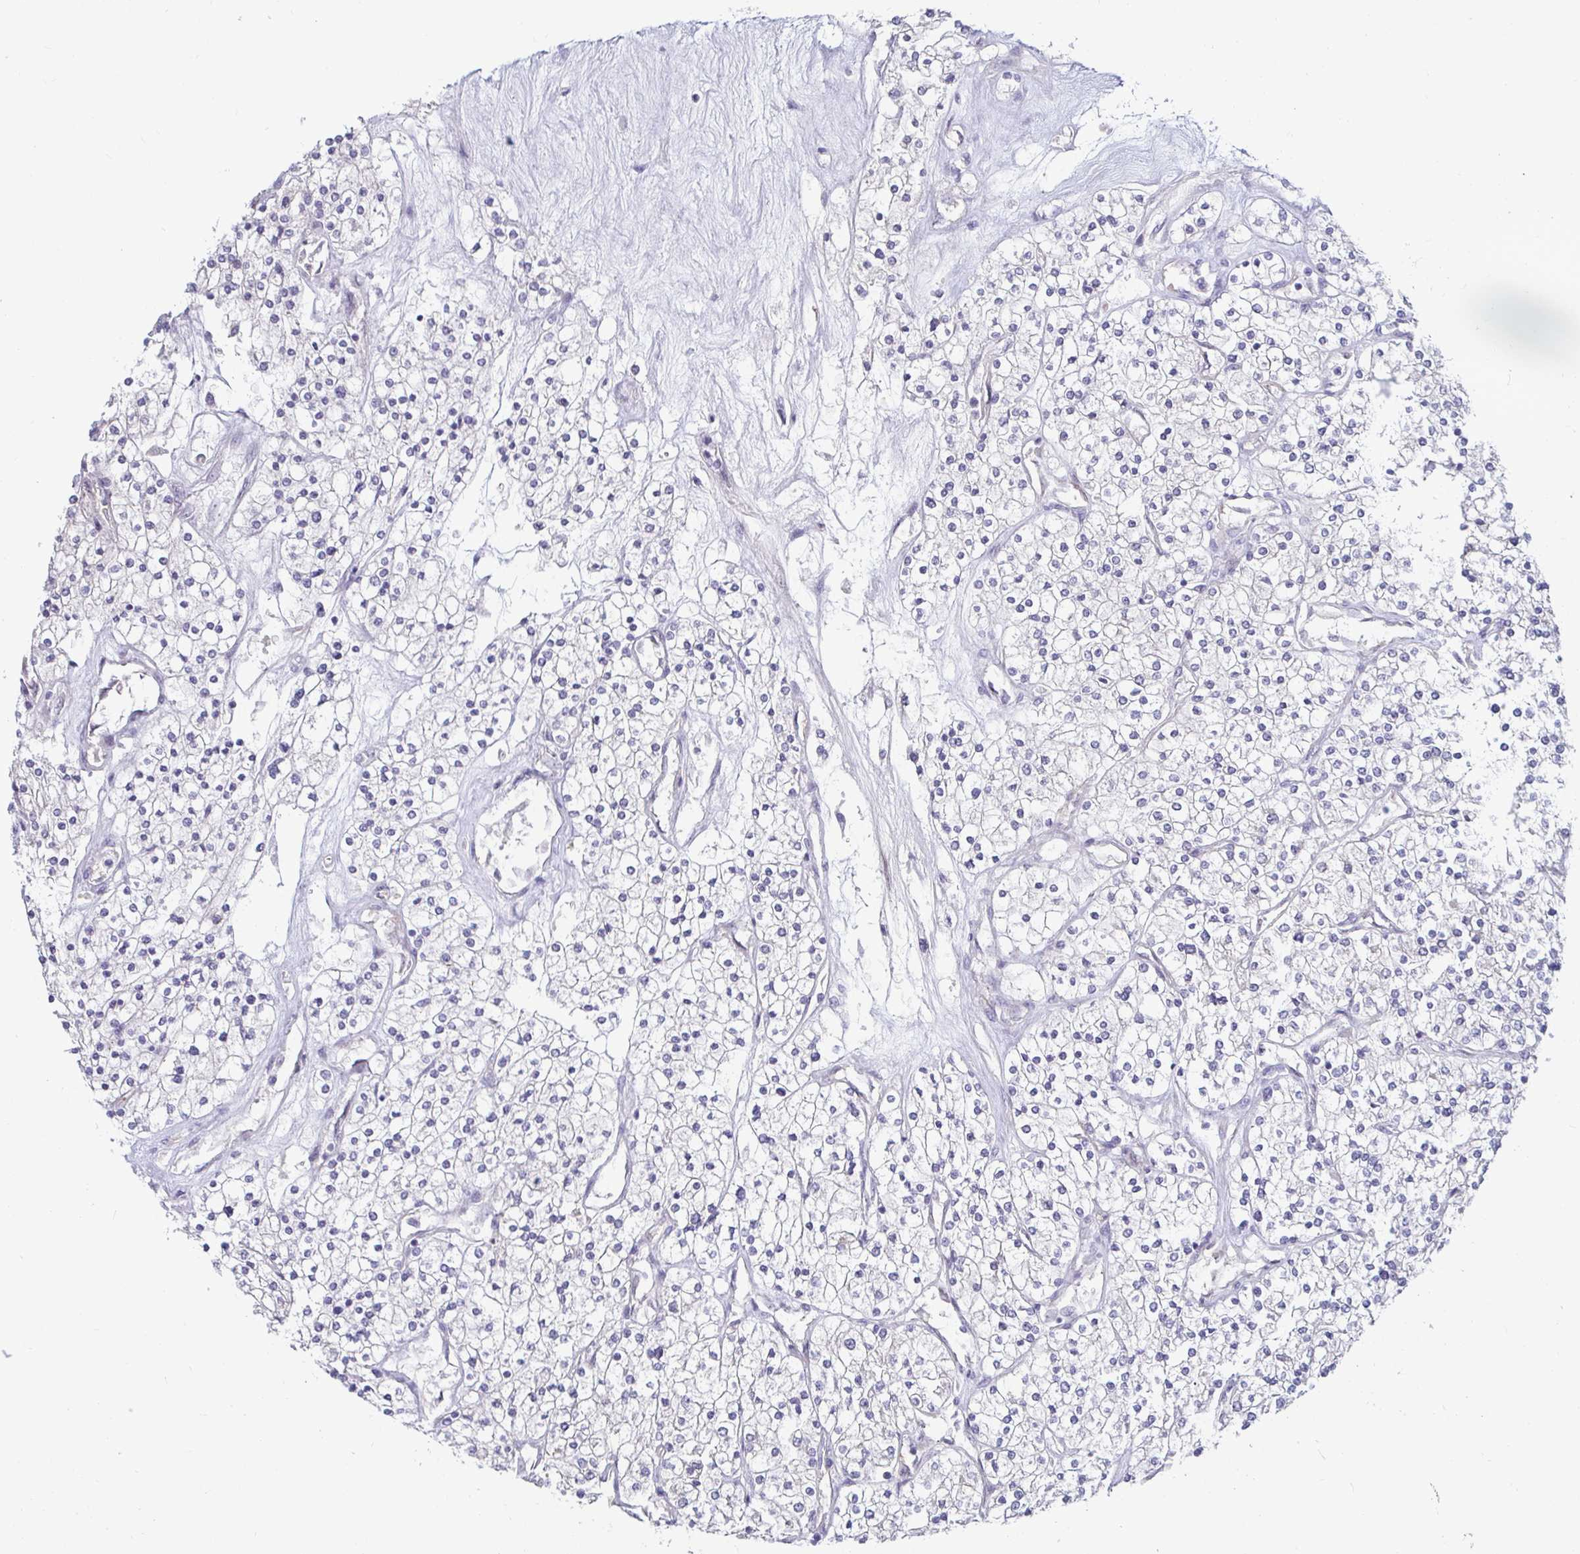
{"staining": {"intensity": "negative", "quantity": "none", "location": "none"}, "tissue": "renal cancer", "cell_type": "Tumor cells", "image_type": "cancer", "snomed": [{"axis": "morphology", "description": "Adenocarcinoma, NOS"}, {"axis": "topography", "description": "Kidney"}], "caption": "A high-resolution histopathology image shows immunohistochemistry (IHC) staining of renal cancer, which displays no significant positivity in tumor cells.", "gene": "GSTM1", "patient": {"sex": "male", "age": 80}}